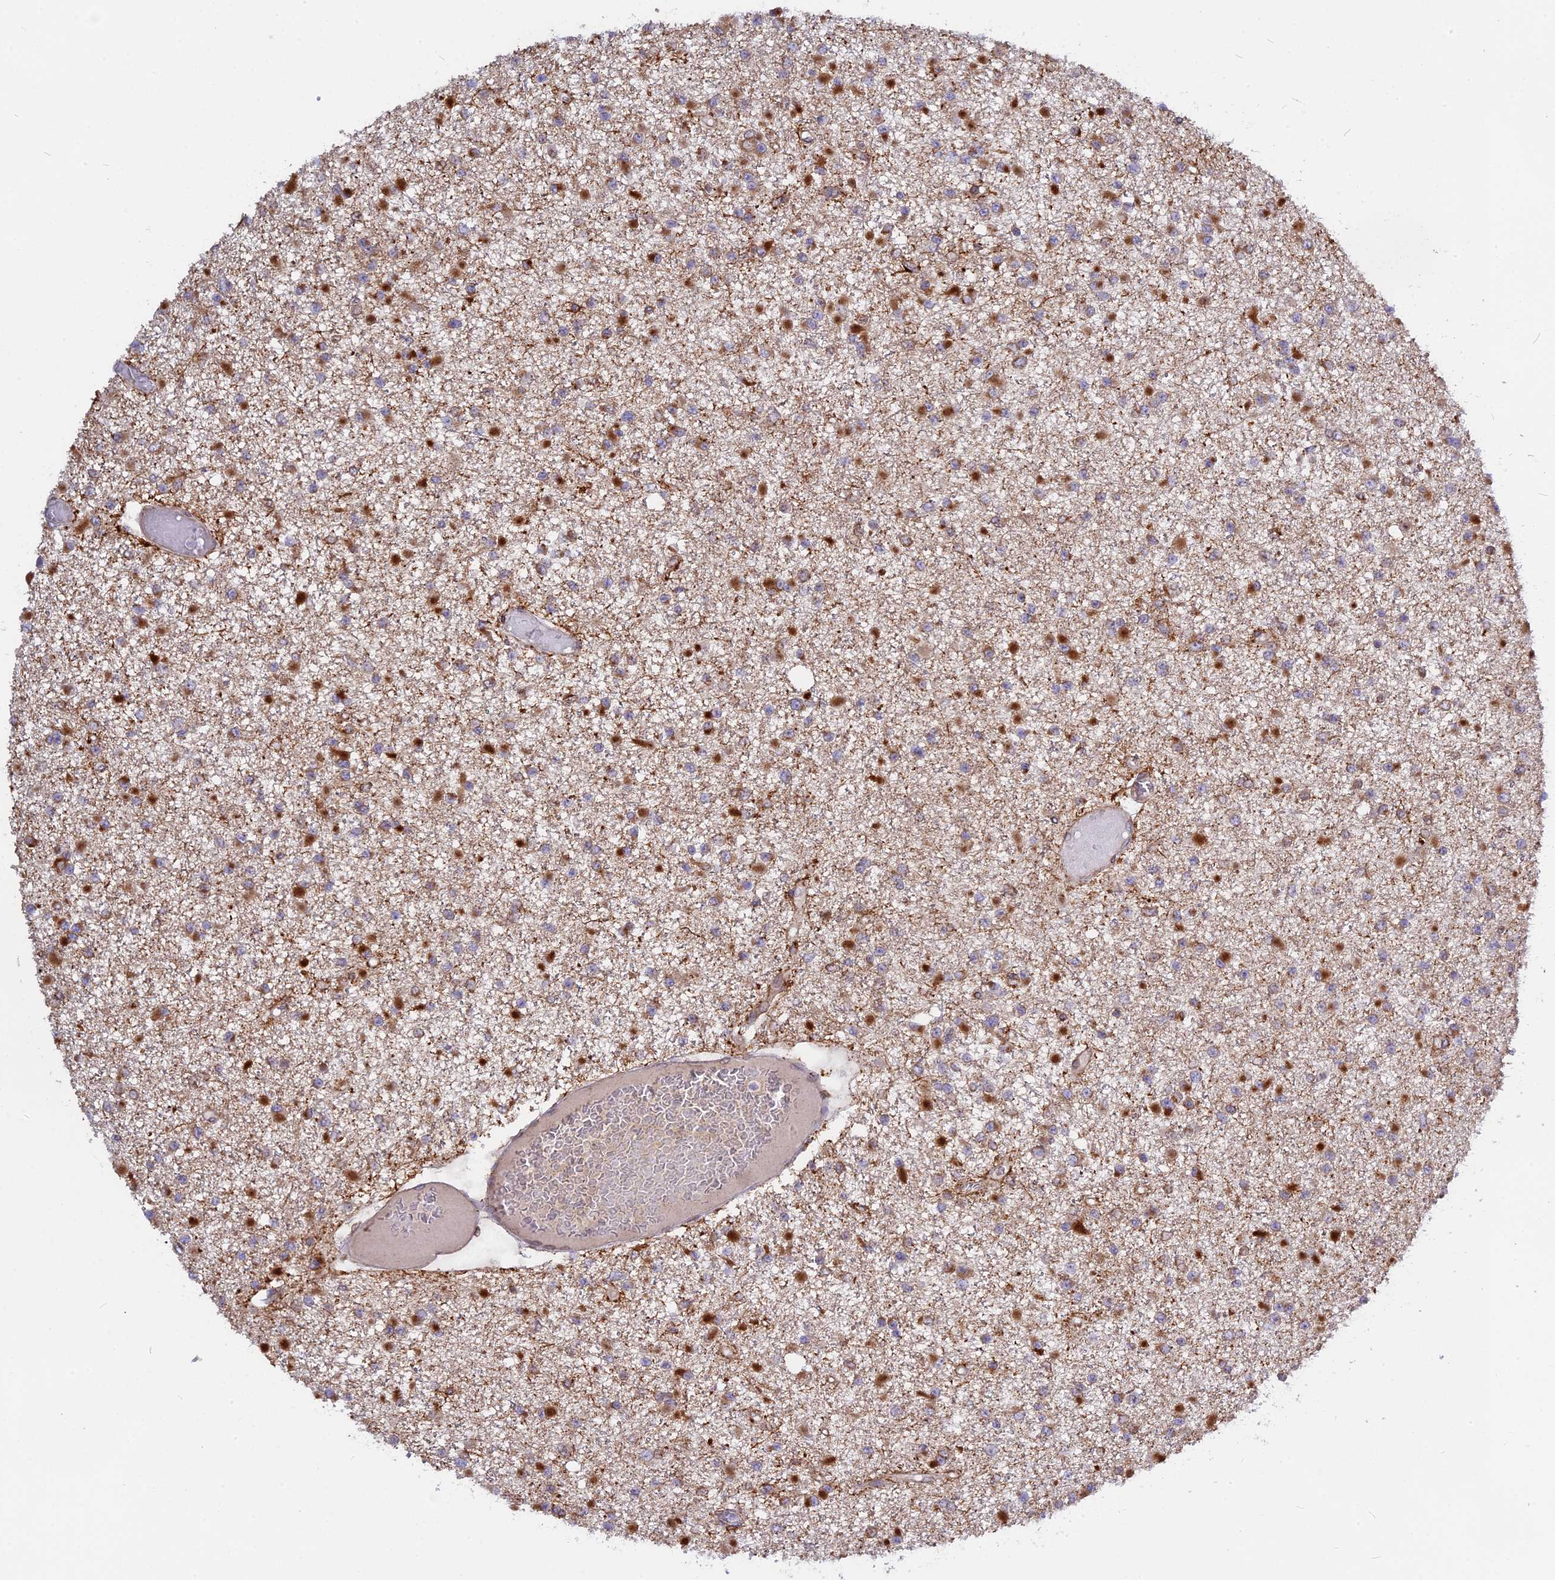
{"staining": {"intensity": "moderate", "quantity": "<25%", "location": "cytoplasmic/membranous"}, "tissue": "glioma", "cell_type": "Tumor cells", "image_type": "cancer", "snomed": [{"axis": "morphology", "description": "Glioma, malignant, Low grade"}, {"axis": "topography", "description": "Brain"}], "caption": "Immunohistochemistry (DAB) staining of human malignant glioma (low-grade) displays moderate cytoplasmic/membranous protein expression in about <25% of tumor cells.", "gene": "TLCD1", "patient": {"sex": "female", "age": 22}}